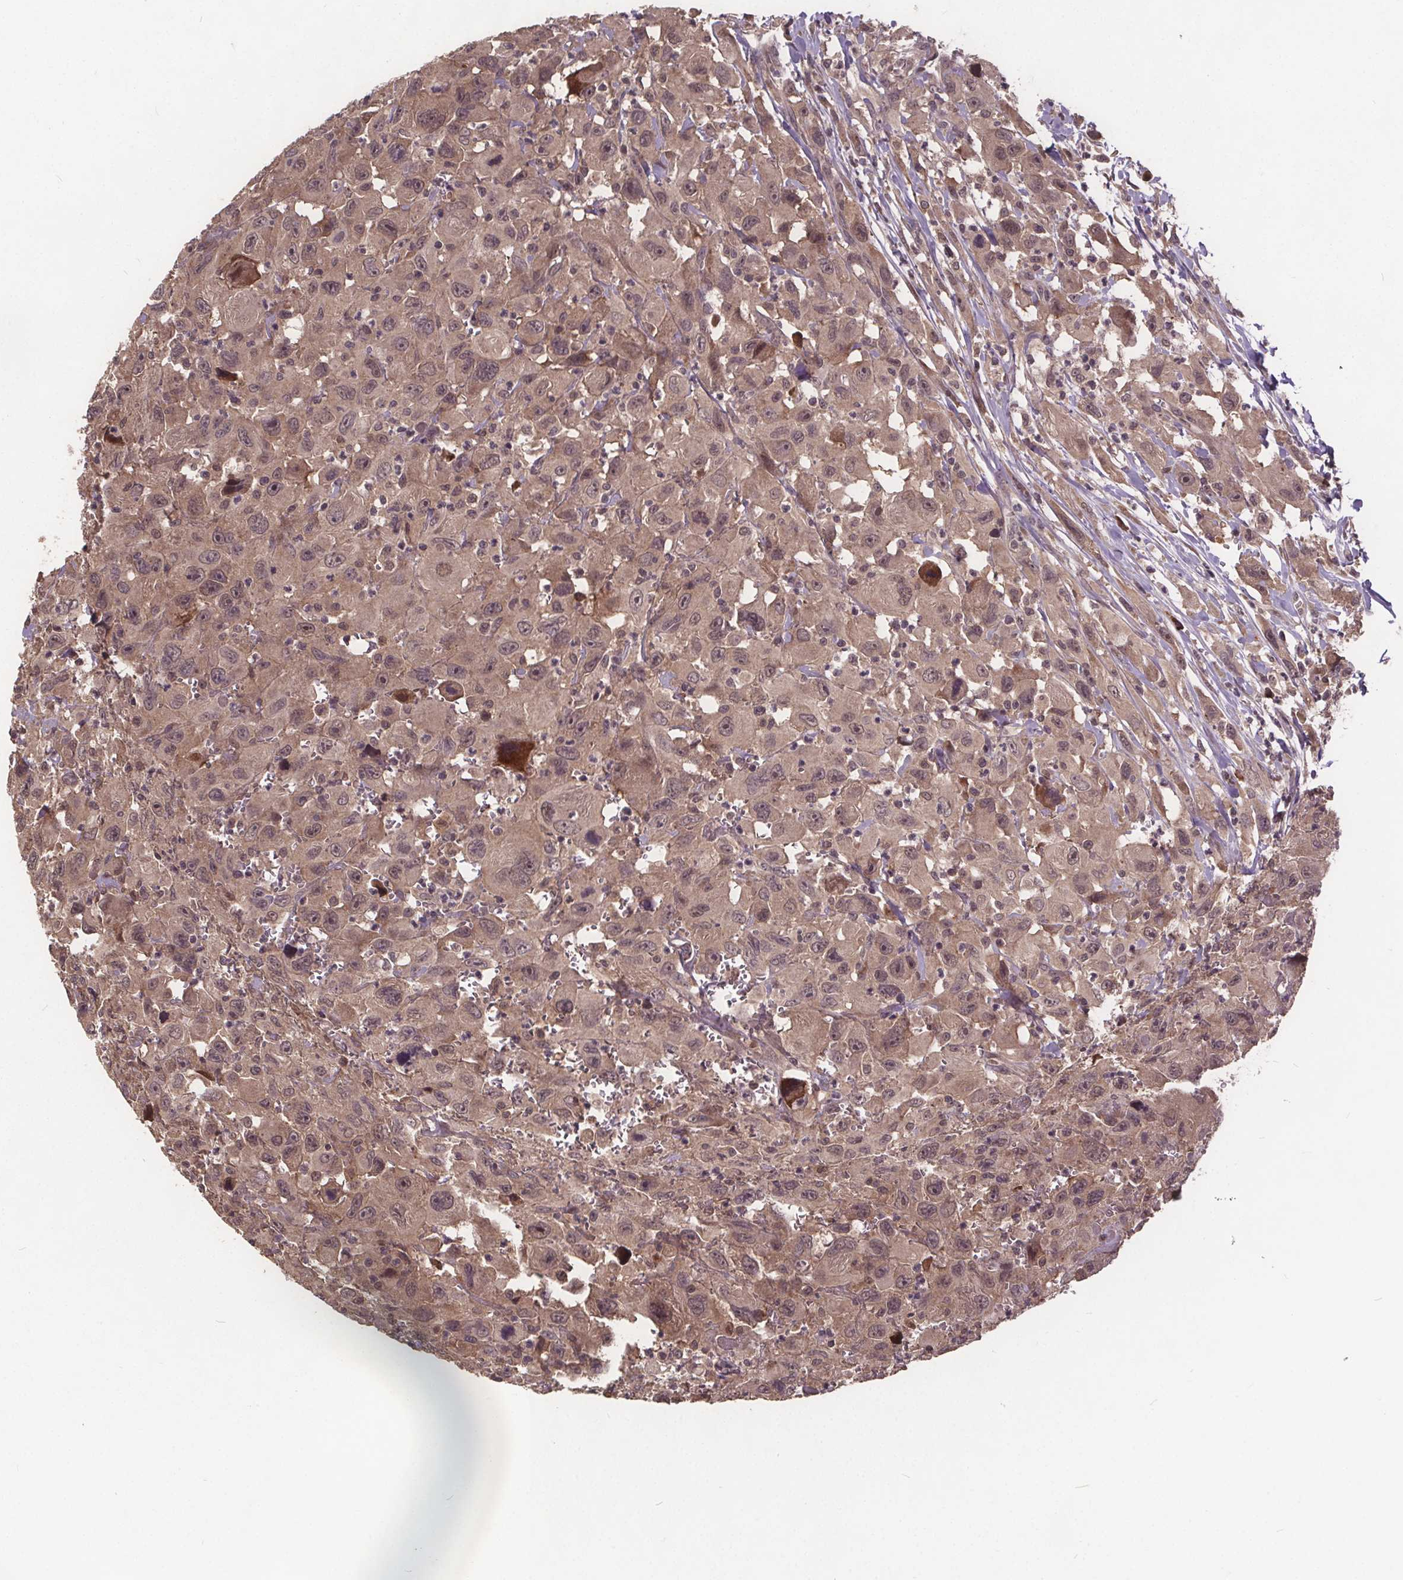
{"staining": {"intensity": "weak", "quantity": ">75%", "location": "cytoplasmic/membranous,nuclear"}, "tissue": "head and neck cancer", "cell_type": "Tumor cells", "image_type": "cancer", "snomed": [{"axis": "morphology", "description": "Squamous cell carcinoma, NOS"}, {"axis": "morphology", "description": "Squamous cell carcinoma, metastatic, NOS"}, {"axis": "topography", "description": "Oral tissue"}, {"axis": "topography", "description": "Head-Neck"}], "caption": "A brown stain labels weak cytoplasmic/membranous and nuclear staining of a protein in head and neck cancer tumor cells.", "gene": "USP9X", "patient": {"sex": "female", "age": 85}}